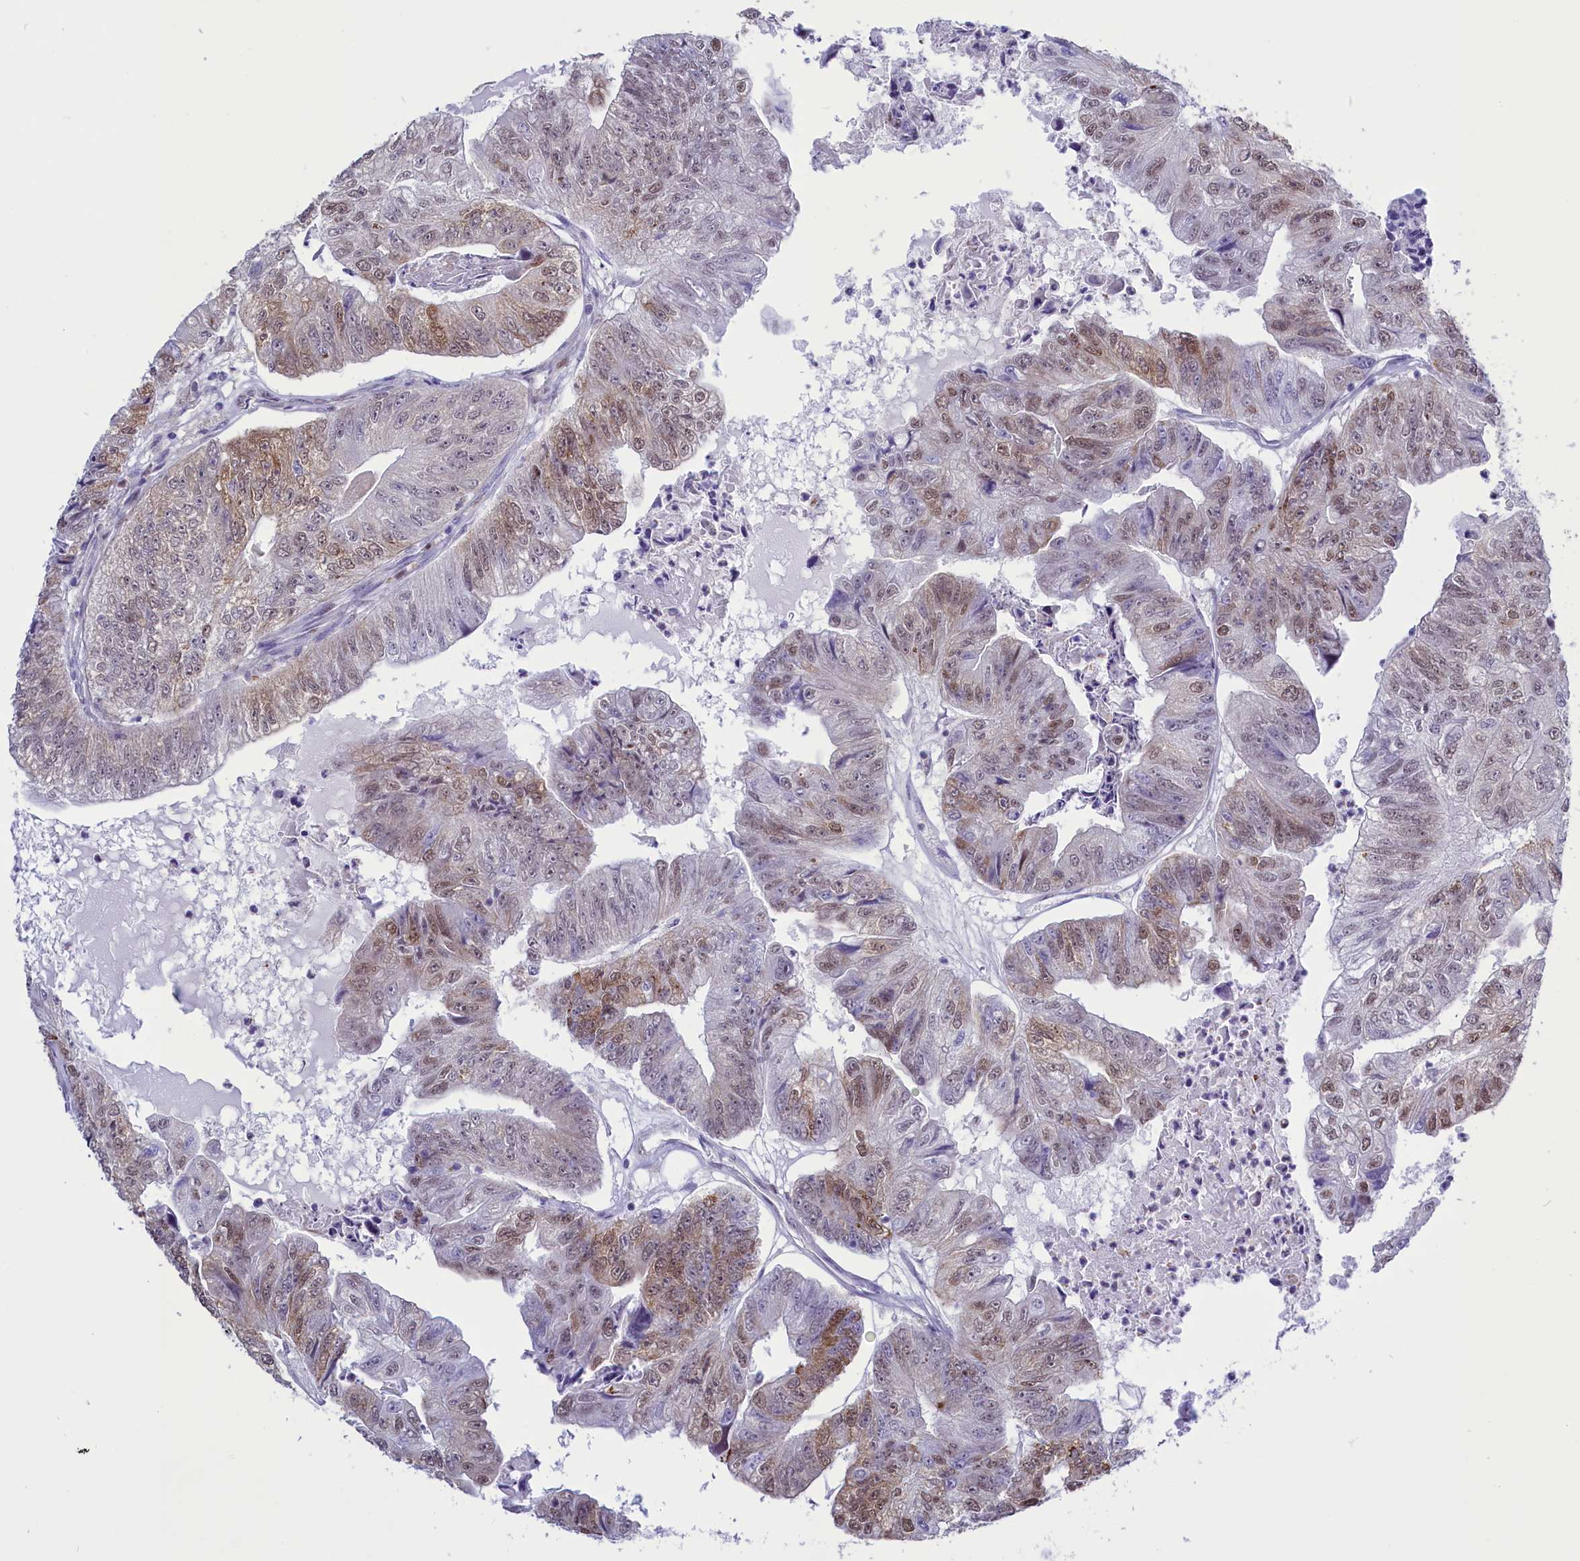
{"staining": {"intensity": "moderate", "quantity": "25%-75%", "location": "cytoplasmic/membranous,nuclear"}, "tissue": "colorectal cancer", "cell_type": "Tumor cells", "image_type": "cancer", "snomed": [{"axis": "morphology", "description": "Adenocarcinoma, NOS"}, {"axis": "topography", "description": "Colon"}], "caption": "A histopathology image of human colorectal cancer (adenocarcinoma) stained for a protein demonstrates moderate cytoplasmic/membranous and nuclear brown staining in tumor cells. (Brightfield microscopy of DAB IHC at high magnification).", "gene": "RPS6KB1", "patient": {"sex": "female", "age": 67}}